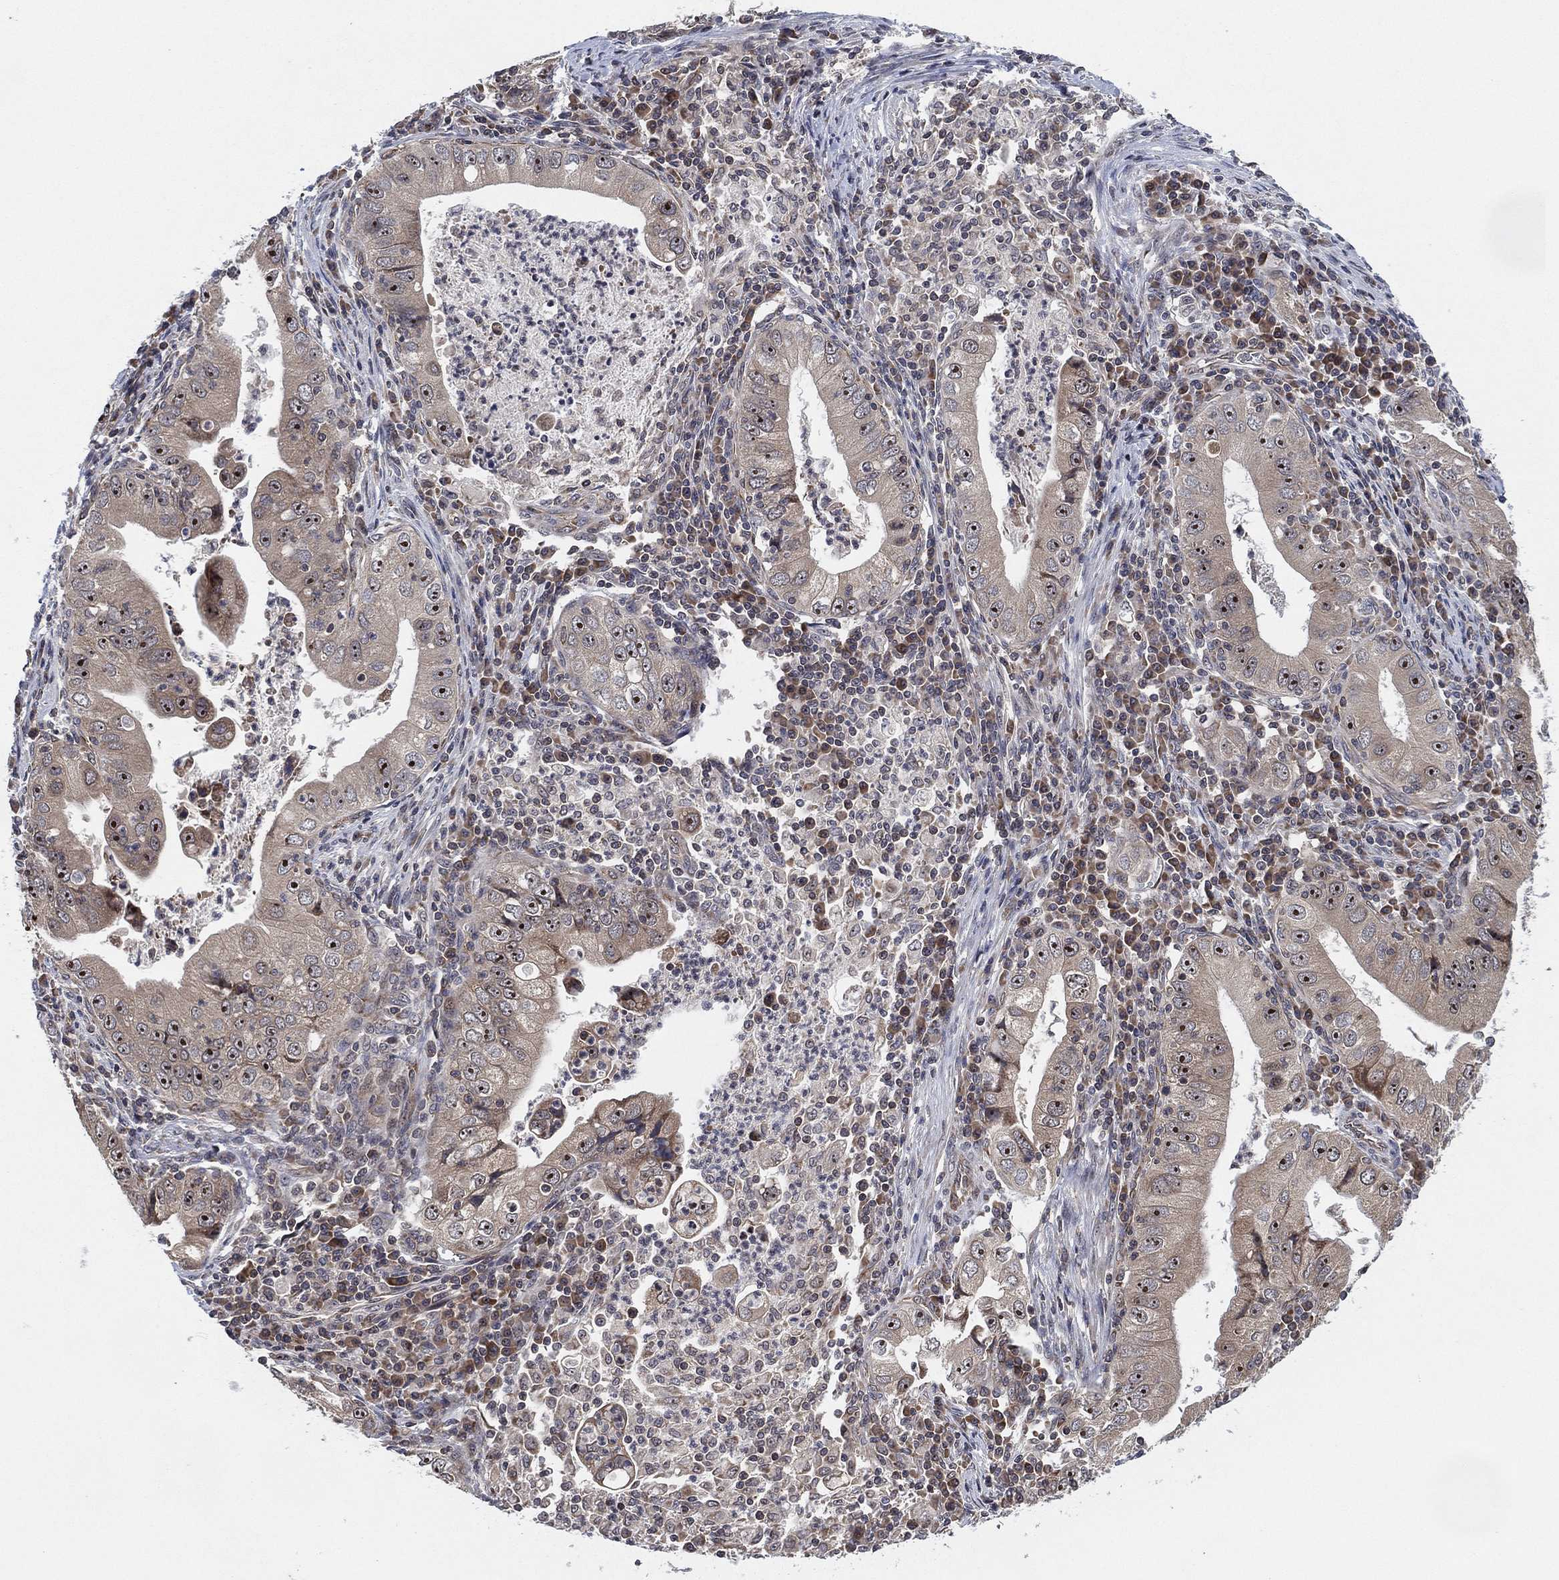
{"staining": {"intensity": "weak", "quantity": "<25%", "location": "cytoplasmic/membranous,nuclear"}, "tissue": "stomach cancer", "cell_type": "Tumor cells", "image_type": "cancer", "snomed": [{"axis": "morphology", "description": "Adenocarcinoma, NOS"}, {"axis": "topography", "description": "Stomach"}], "caption": "This photomicrograph is of stomach cancer (adenocarcinoma) stained with IHC to label a protein in brown with the nuclei are counter-stained blue. There is no staining in tumor cells.", "gene": "TMCO1", "patient": {"sex": "male", "age": 76}}